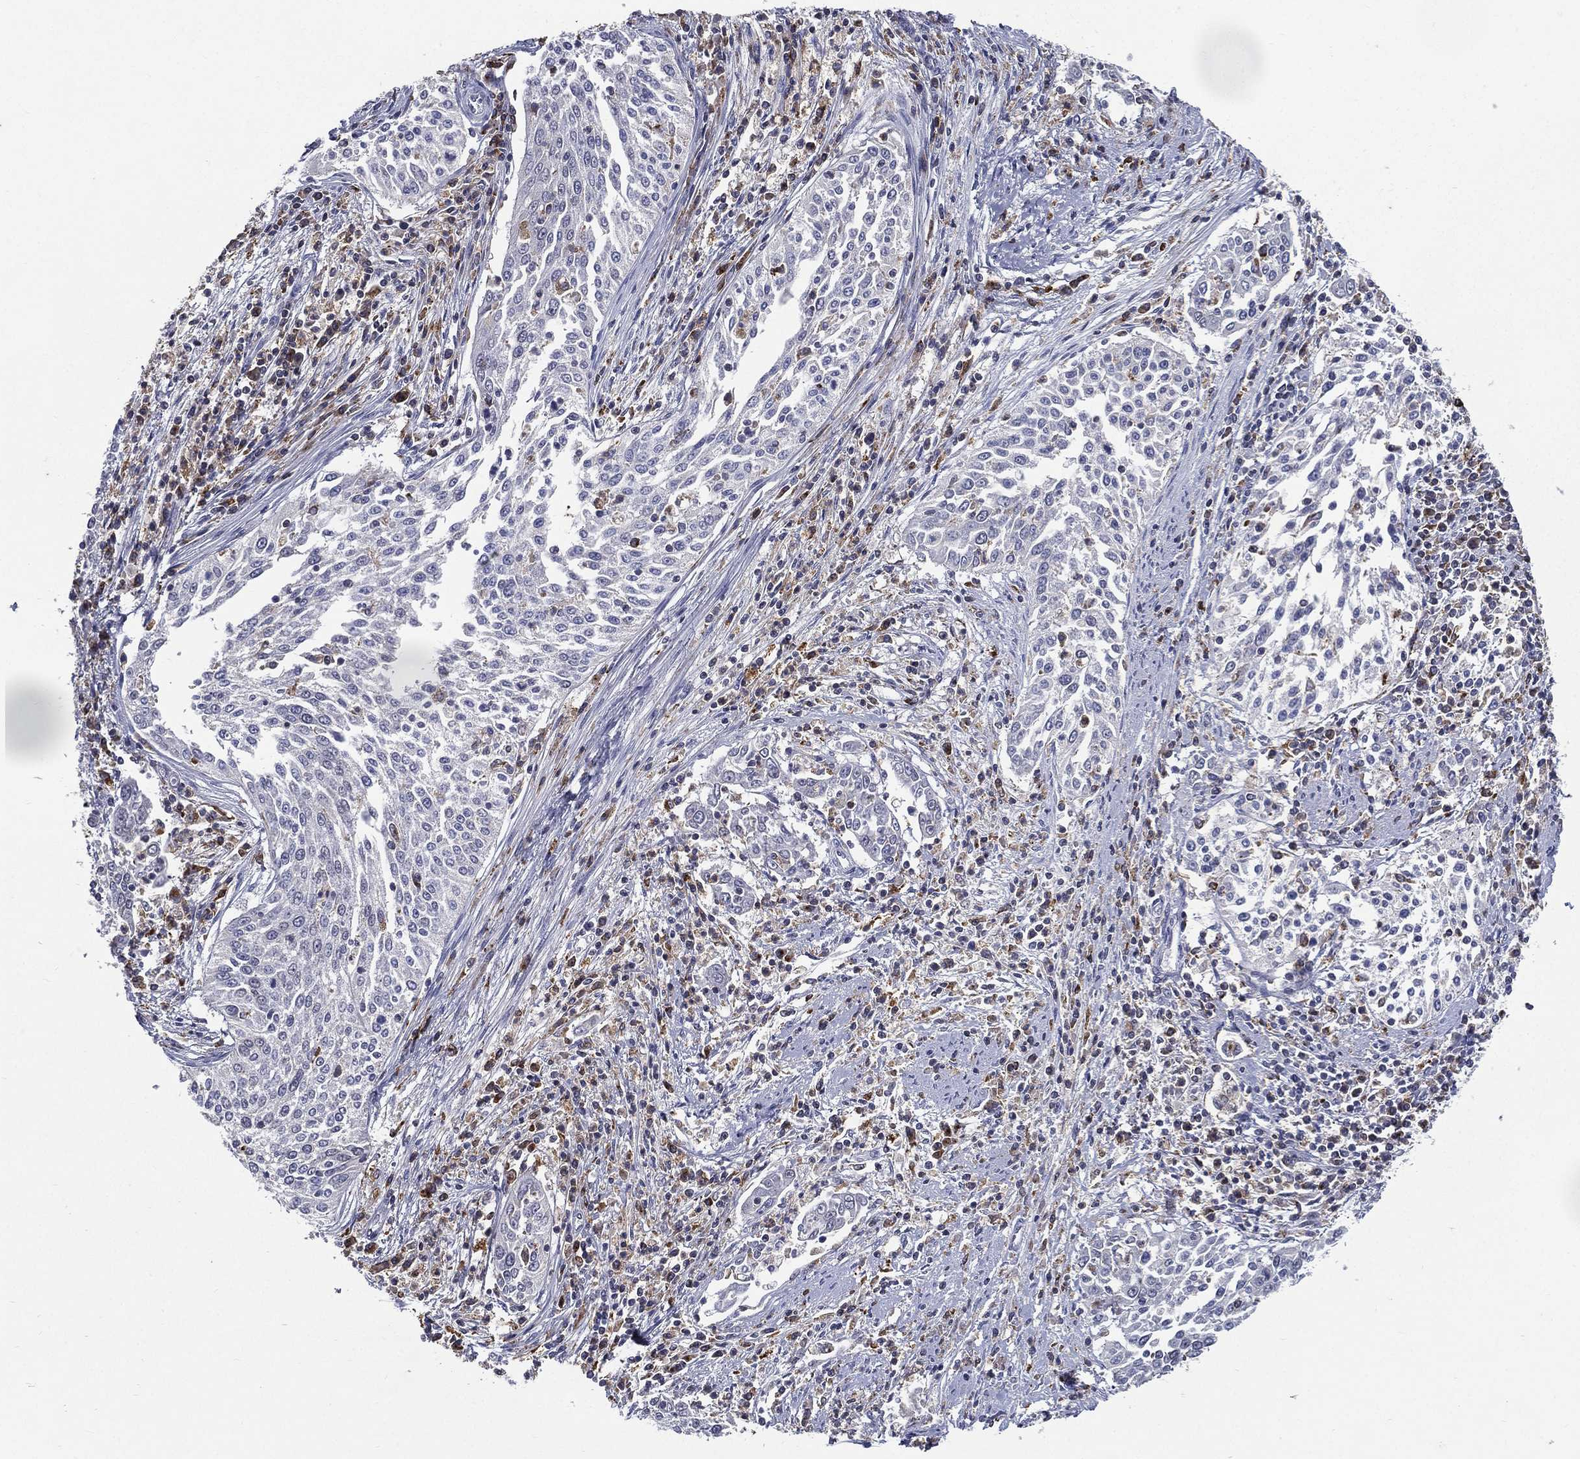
{"staining": {"intensity": "negative", "quantity": "none", "location": "none"}, "tissue": "cervical cancer", "cell_type": "Tumor cells", "image_type": "cancer", "snomed": [{"axis": "morphology", "description": "Squamous cell carcinoma, NOS"}, {"axis": "topography", "description": "Cervix"}], "caption": "Tumor cells are negative for brown protein staining in squamous cell carcinoma (cervical).", "gene": "EVI2B", "patient": {"sex": "female", "age": 41}}